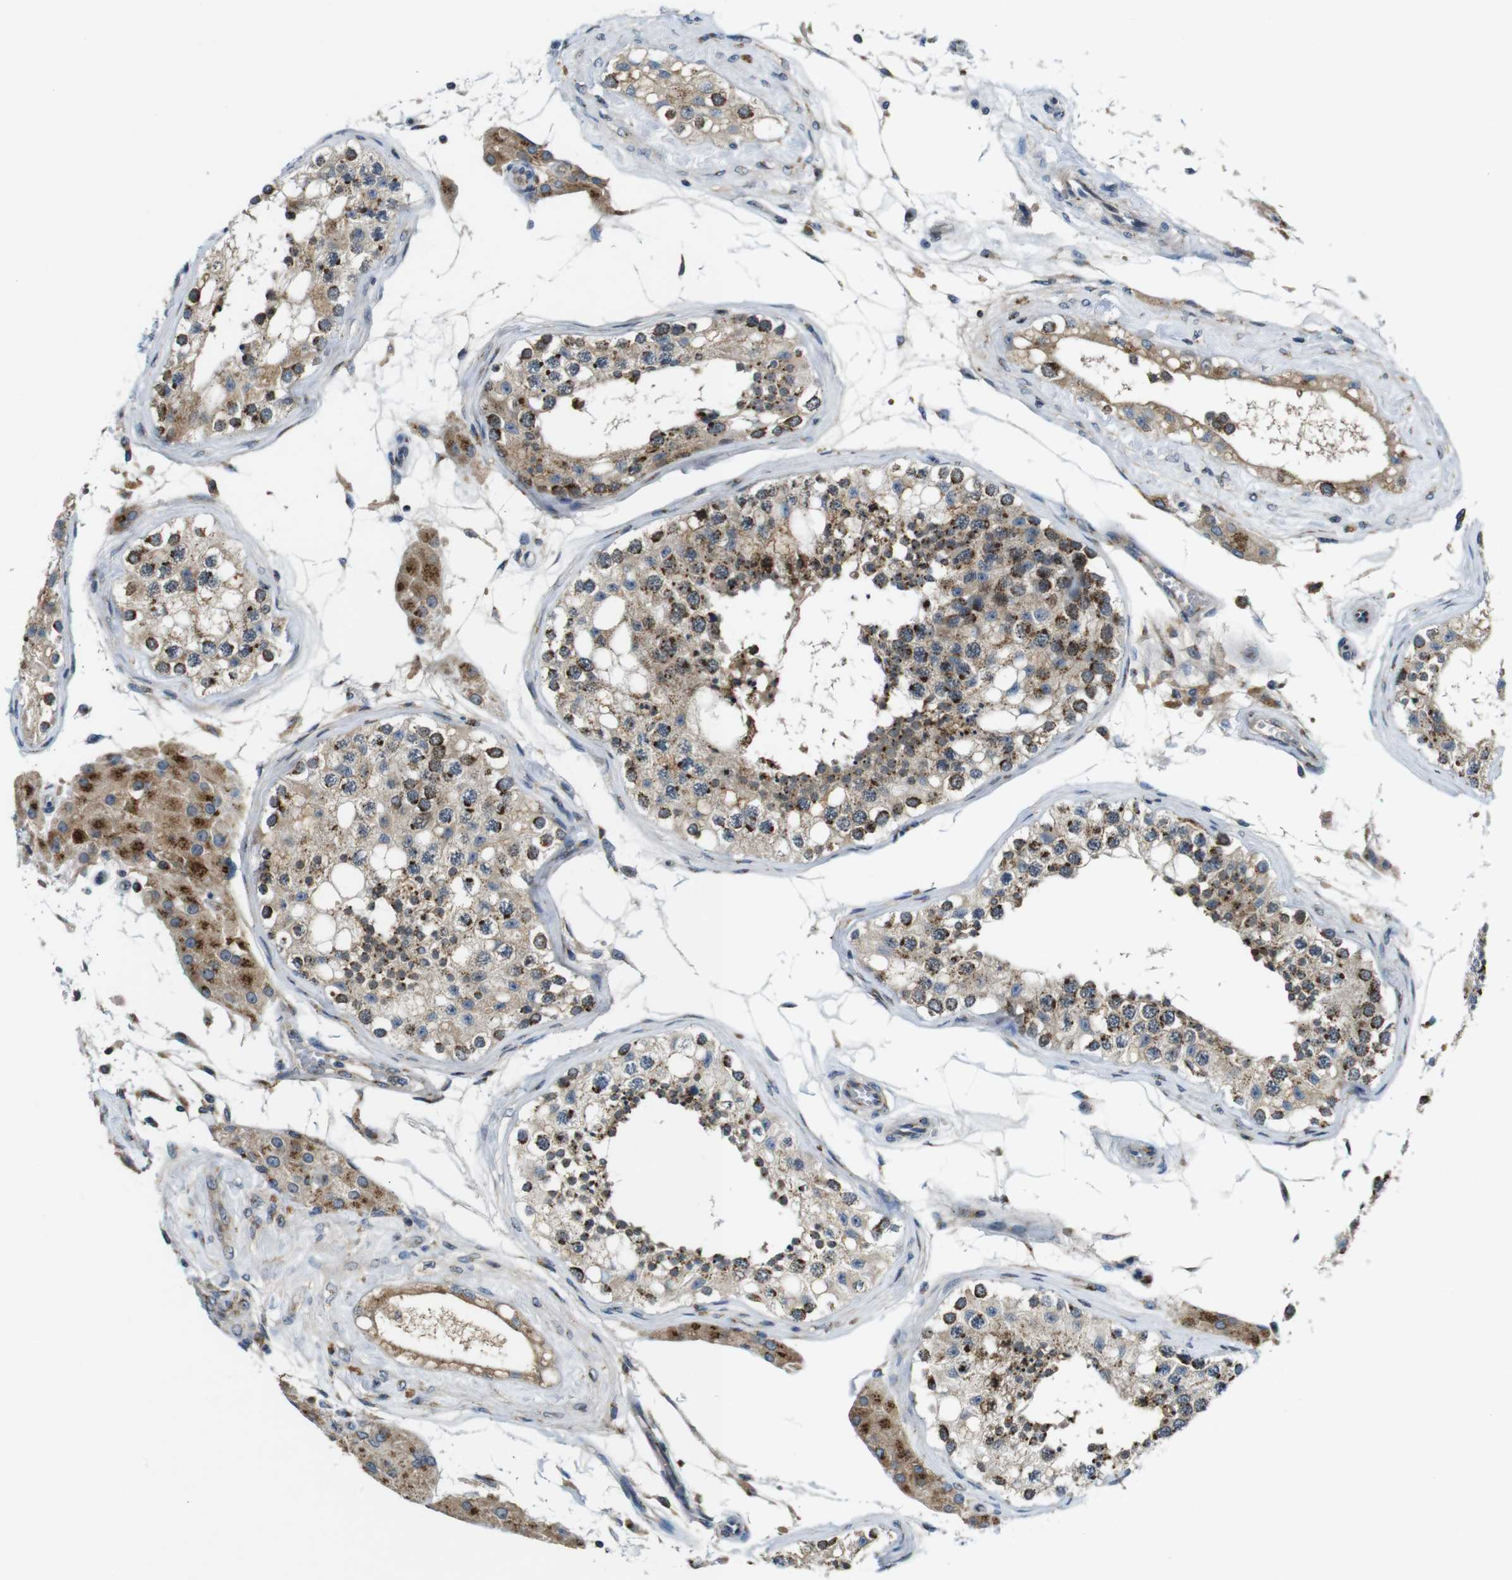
{"staining": {"intensity": "moderate", "quantity": ">75%", "location": "cytoplasmic/membranous"}, "tissue": "testis", "cell_type": "Cells in seminiferous ducts", "image_type": "normal", "snomed": [{"axis": "morphology", "description": "Normal tissue, NOS"}, {"axis": "topography", "description": "Testis"}], "caption": "Protein expression by IHC displays moderate cytoplasmic/membranous staining in approximately >75% of cells in seminiferous ducts in normal testis.", "gene": "ZFPL1", "patient": {"sex": "male", "age": 68}}